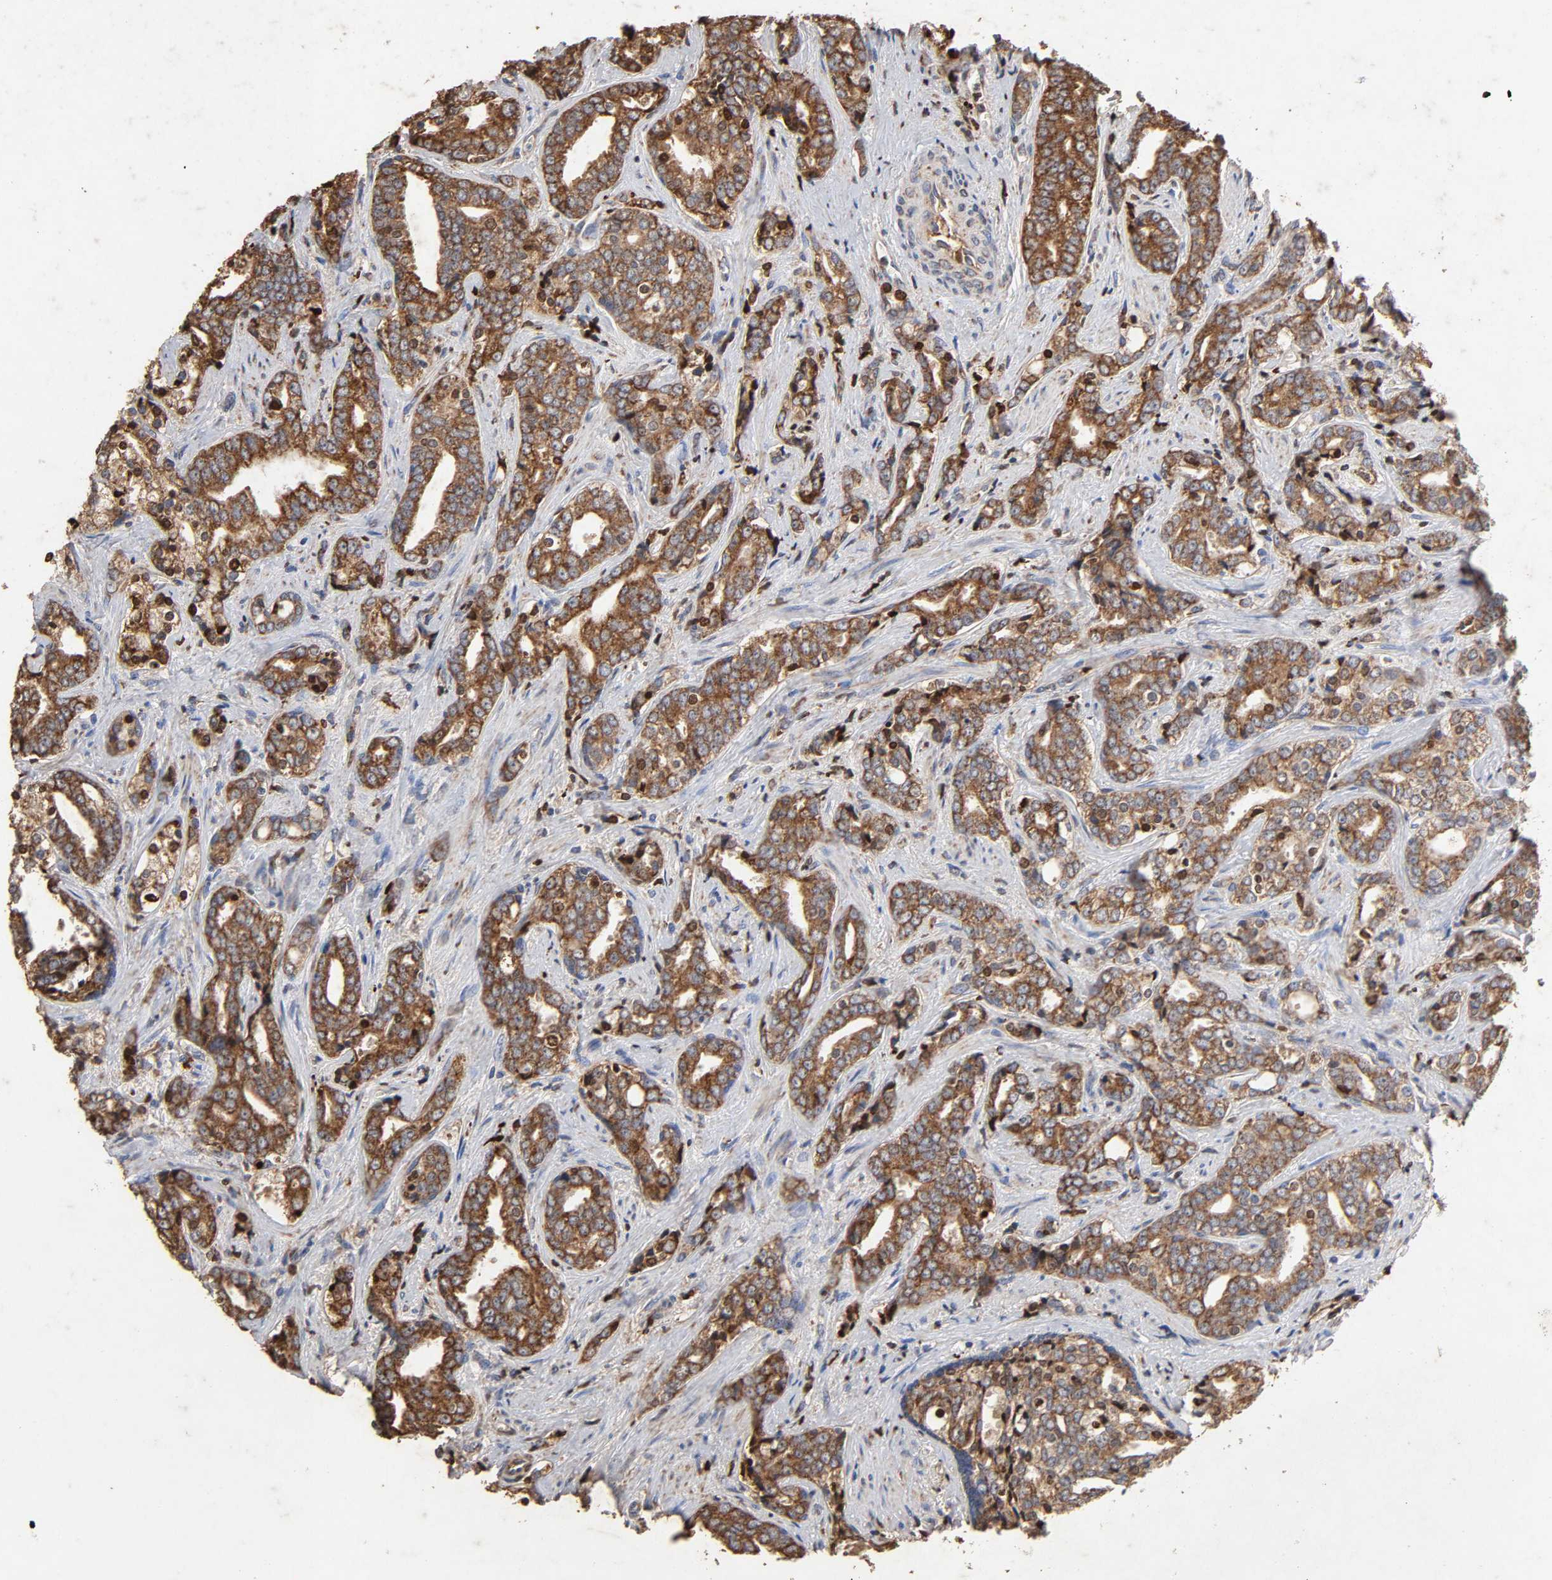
{"staining": {"intensity": "strong", "quantity": ">75%", "location": "cytoplasmic/membranous"}, "tissue": "prostate cancer", "cell_type": "Tumor cells", "image_type": "cancer", "snomed": [{"axis": "morphology", "description": "Adenocarcinoma, High grade"}, {"axis": "topography", "description": "Prostate"}], "caption": "Protein positivity by IHC displays strong cytoplasmic/membranous positivity in about >75% of tumor cells in high-grade adenocarcinoma (prostate).", "gene": "CYCS", "patient": {"sex": "male", "age": 67}}